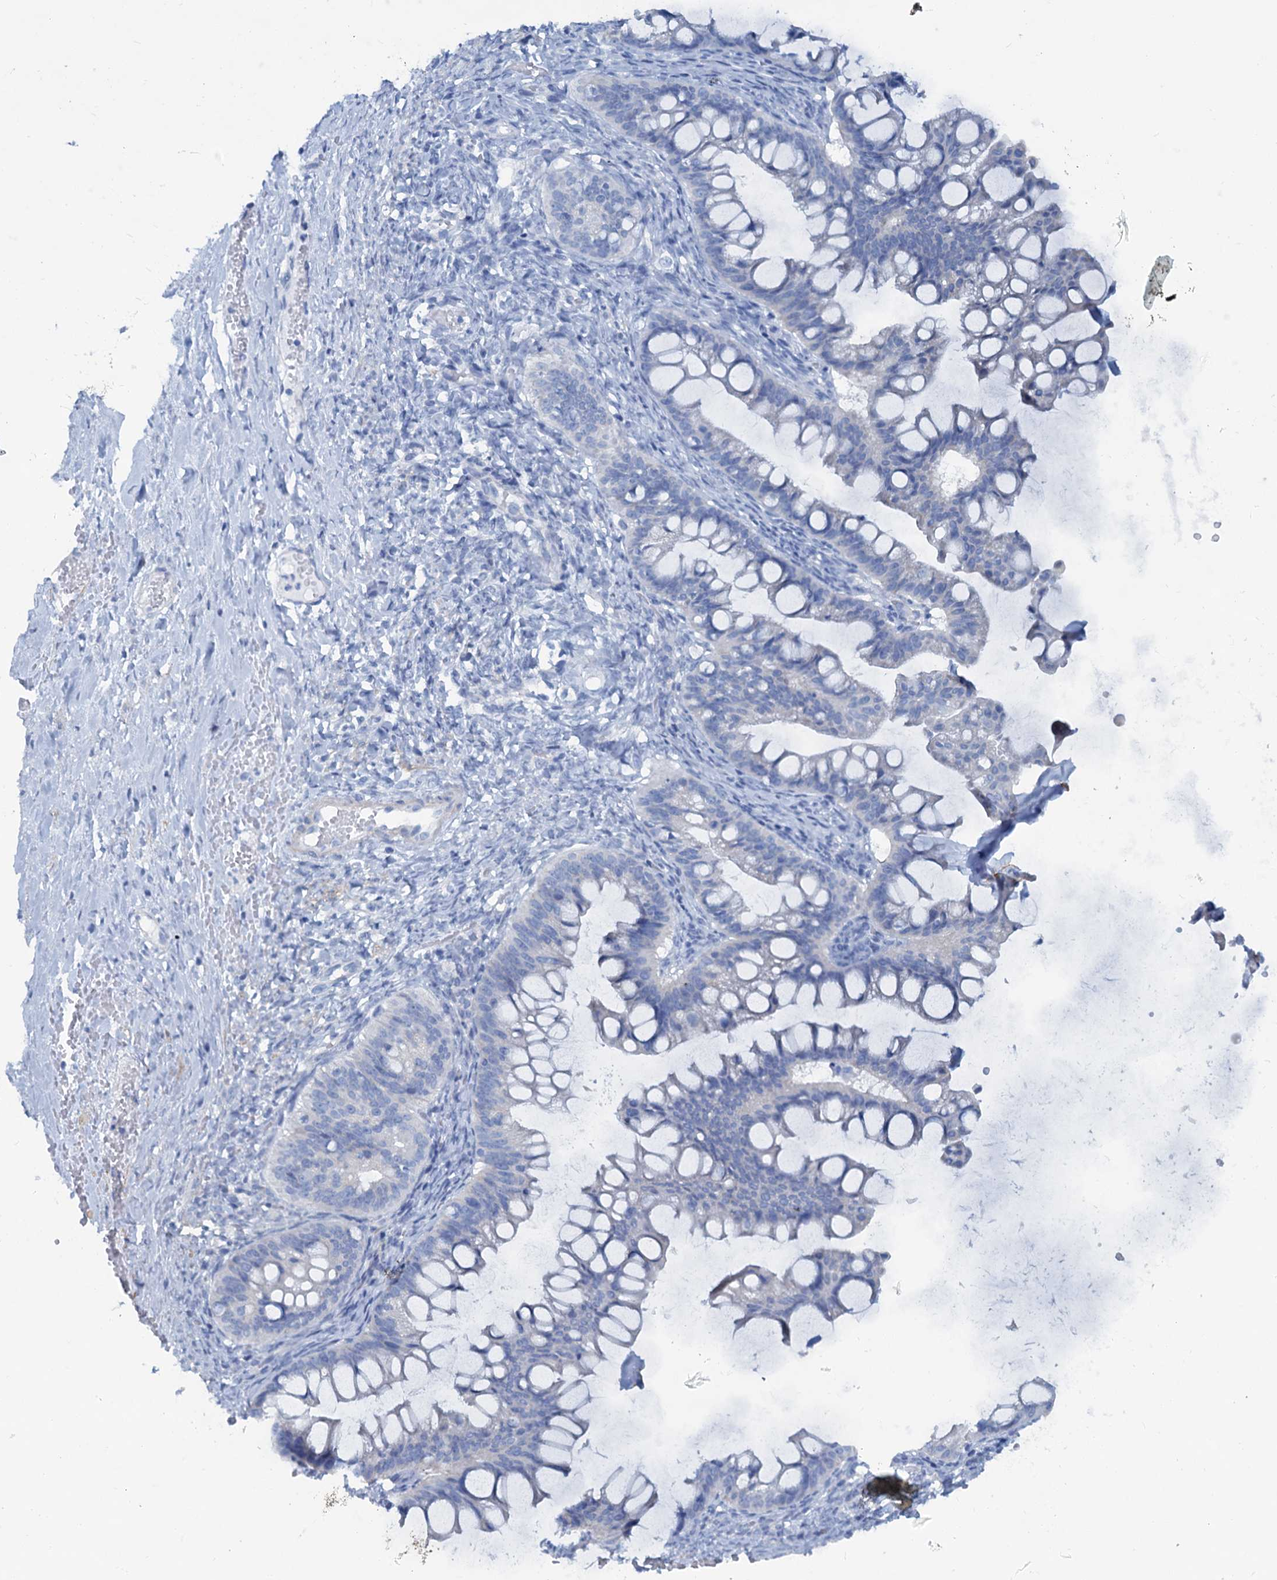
{"staining": {"intensity": "negative", "quantity": "none", "location": "none"}, "tissue": "ovarian cancer", "cell_type": "Tumor cells", "image_type": "cancer", "snomed": [{"axis": "morphology", "description": "Cystadenocarcinoma, mucinous, NOS"}, {"axis": "topography", "description": "Ovary"}], "caption": "This is a histopathology image of immunohistochemistry staining of ovarian mucinous cystadenocarcinoma, which shows no expression in tumor cells.", "gene": "SLC1A3", "patient": {"sex": "female", "age": 73}}